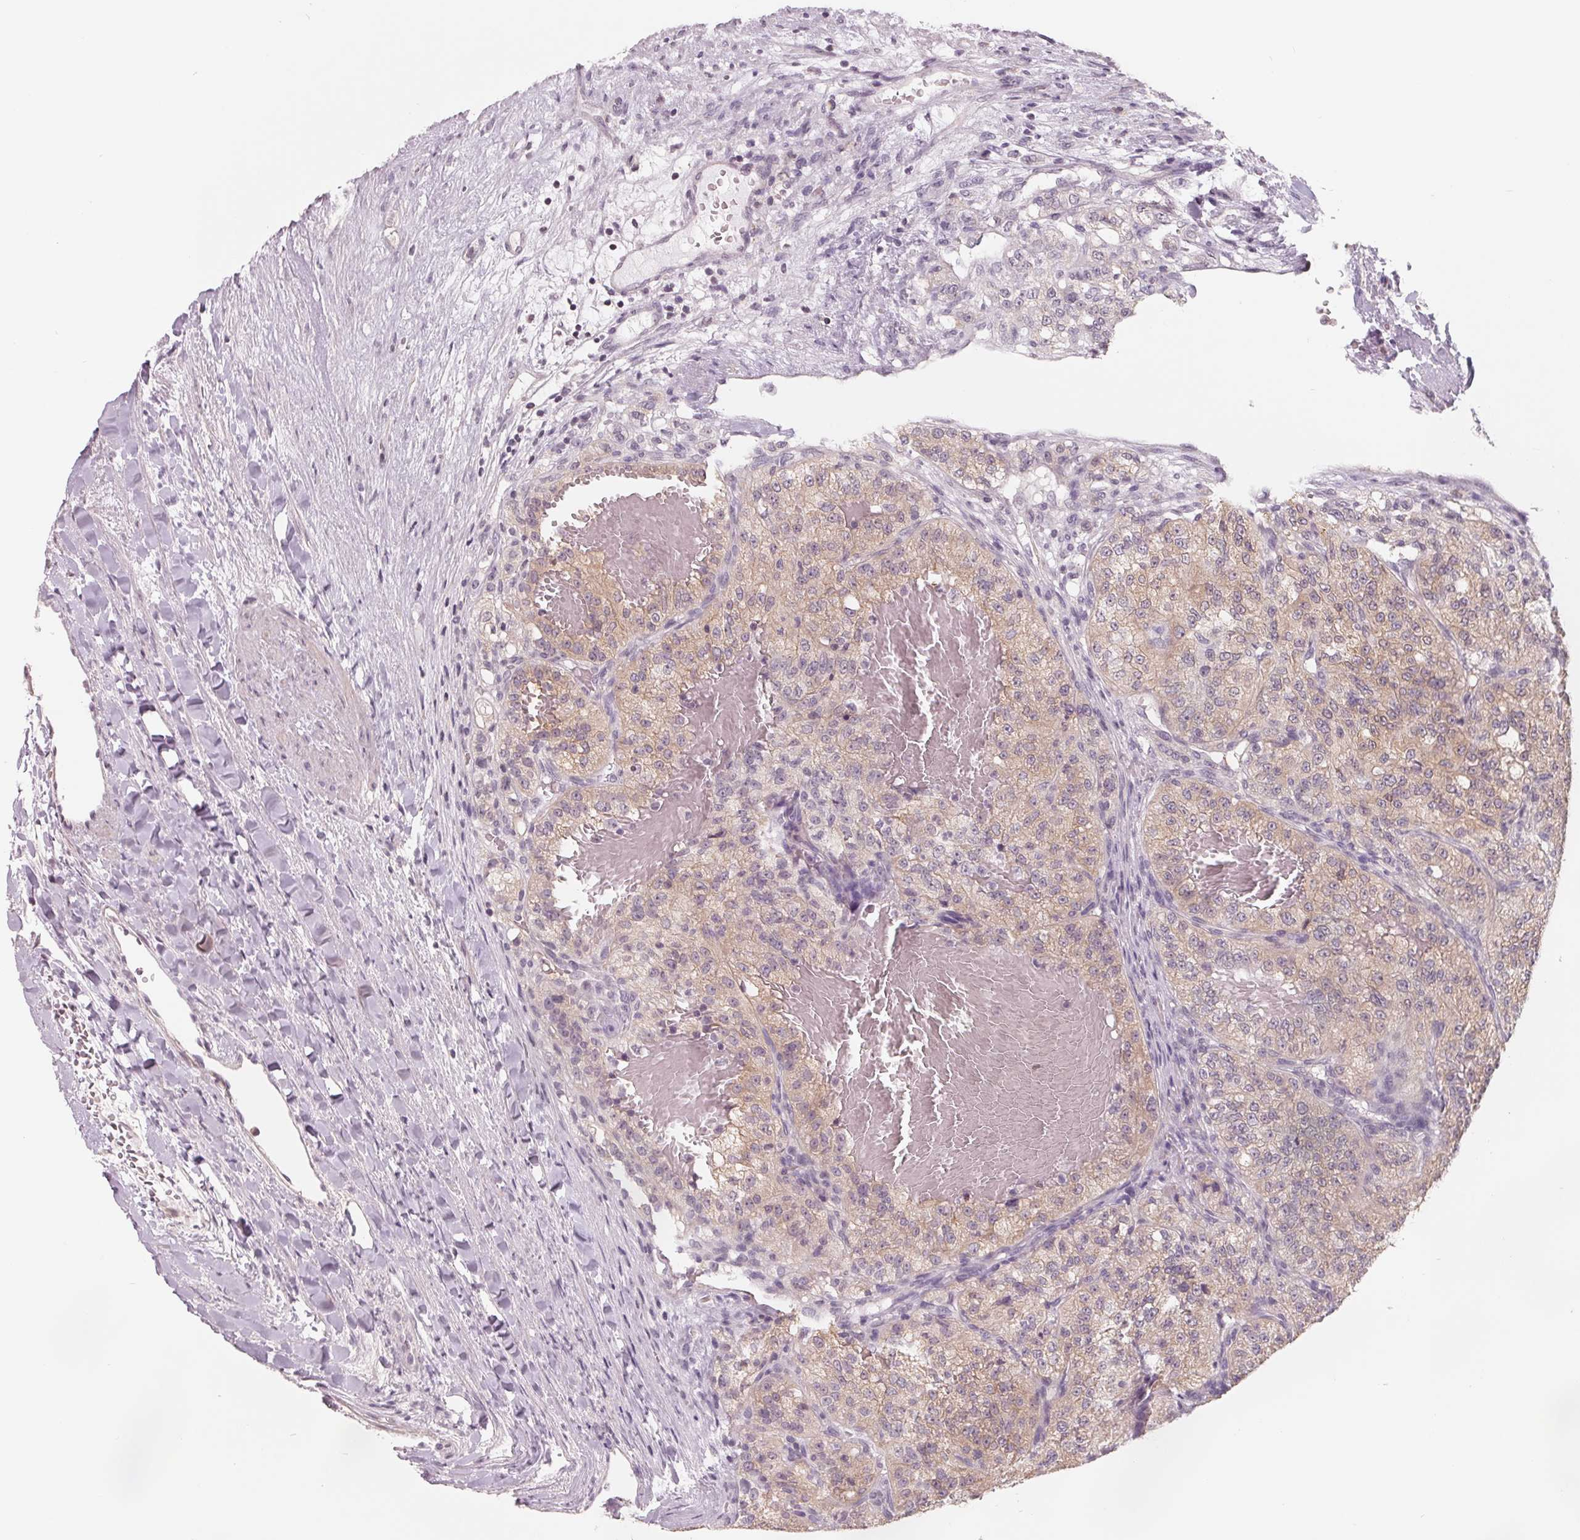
{"staining": {"intensity": "weak", "quantity": ">75%", "location": "cytoplasmic/membranous"}, "tissue": "renal cancer", "cell_type": "Tumor cells", "image_type": "cancer", "snomed": [{"axis": "morphology", "description": "Adenocarcinoma, NOS"}, {"axis": "topography", "description": "Kidney"}], "caption": "Immunohistochemistry (IHC) histopathology image of human renal cancer stained for a protein (brown), which exhibits low levels of weak cytoplasmic/membranous expression in approximately >75% of tumor cells.", "gene": "FTCD", "patient": {"sex": "female", "age": 63}}